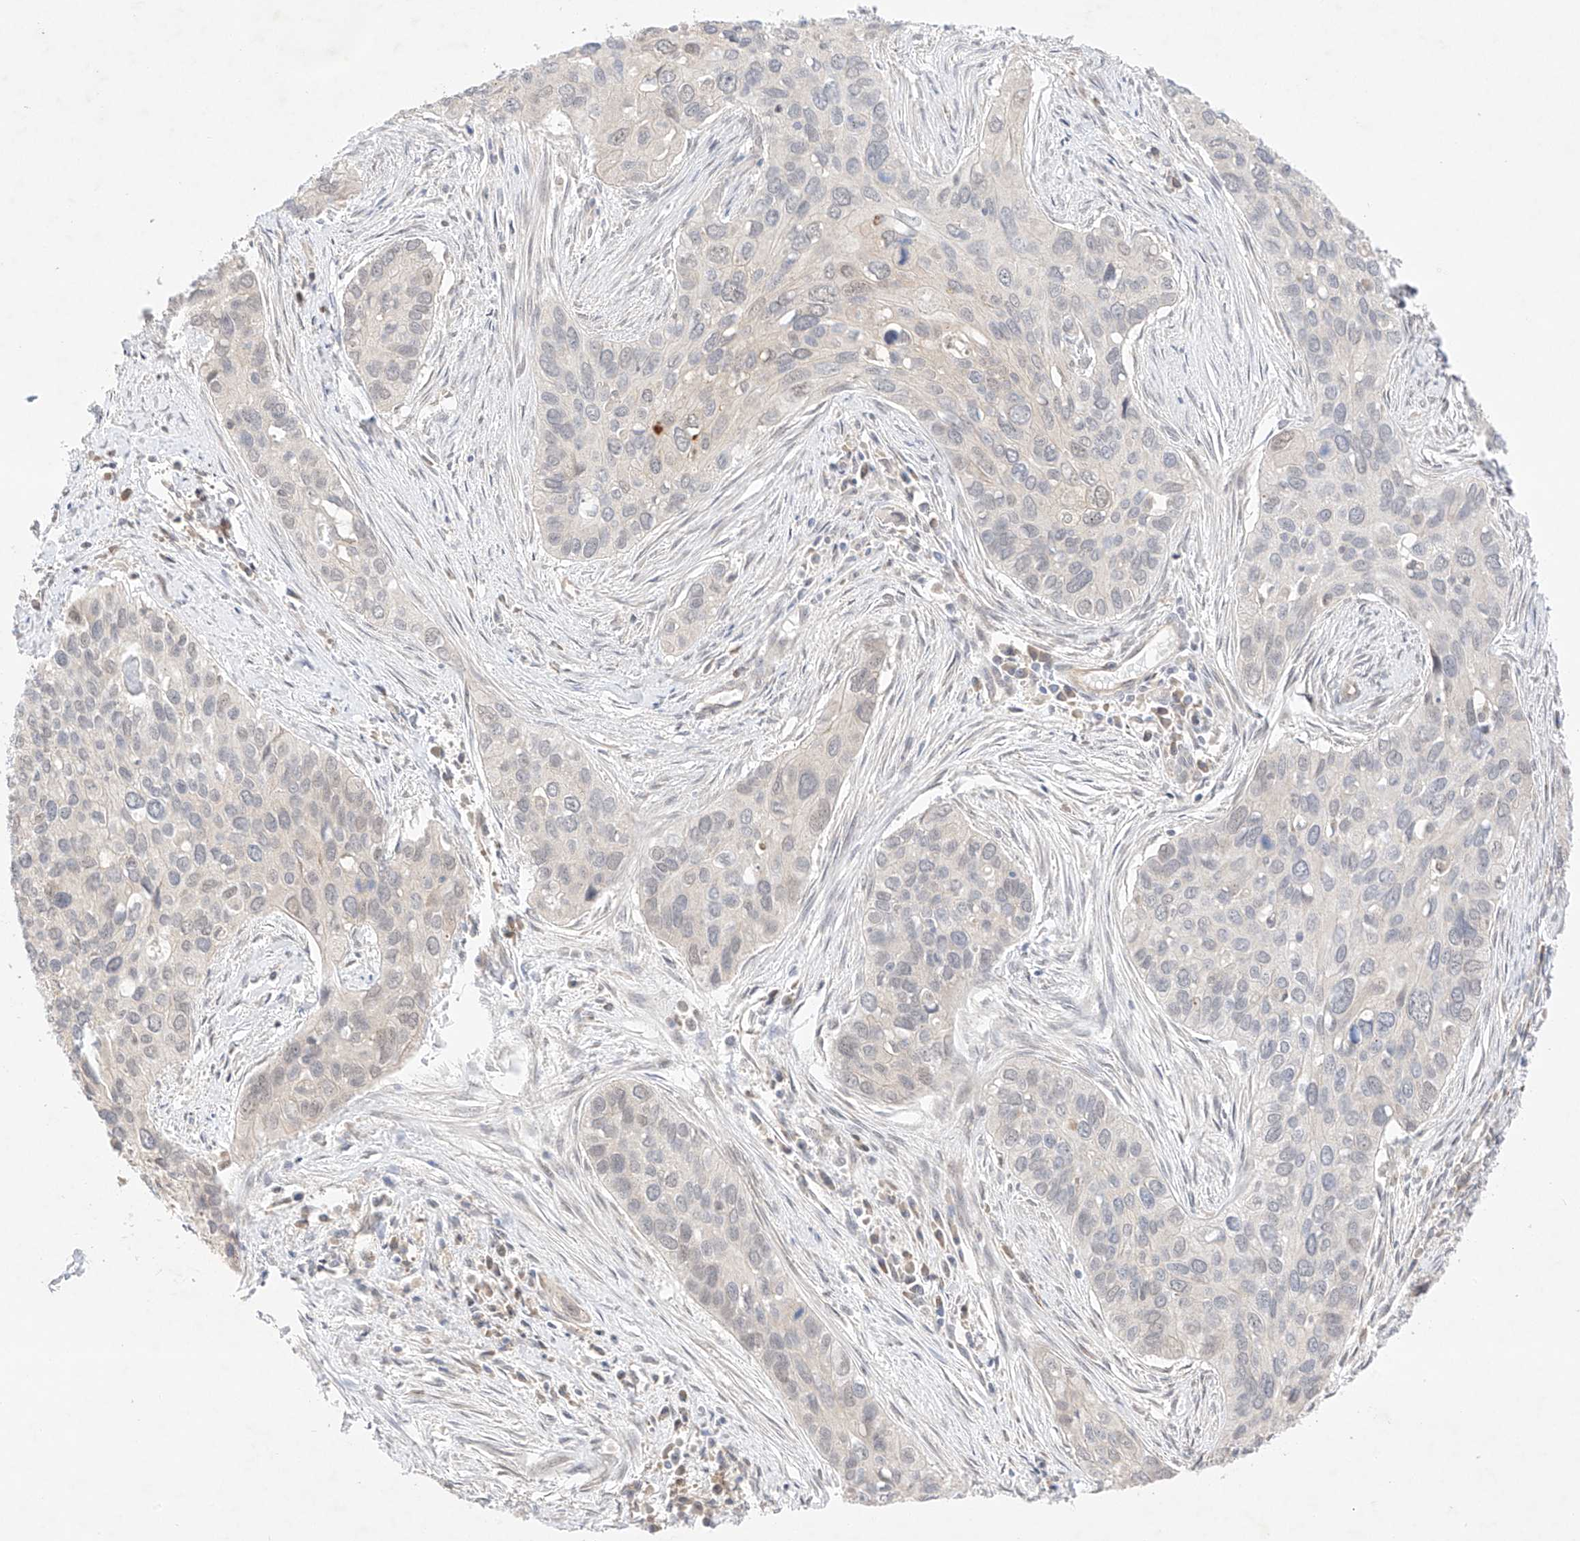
{"staining": {"intensity": "negative", "quantity": "none", "location": "none"}, "tissue": "cervical cancer", "cell_type": "Tumor cells", "image_type": "cancer", "snomed": [{"axis": "morphology", "description": "Squamous cell carcinoma, NOS"}, {"axis": "topography", "description": "Cervix"}], "caption": "Cervical cancer (squamous cell carcinoma) was stained to show a protein in brown. There is no significant expression in tumor cells.", "gene": "IL22RA2", "patient": {"sex": "female", "age": 55}}